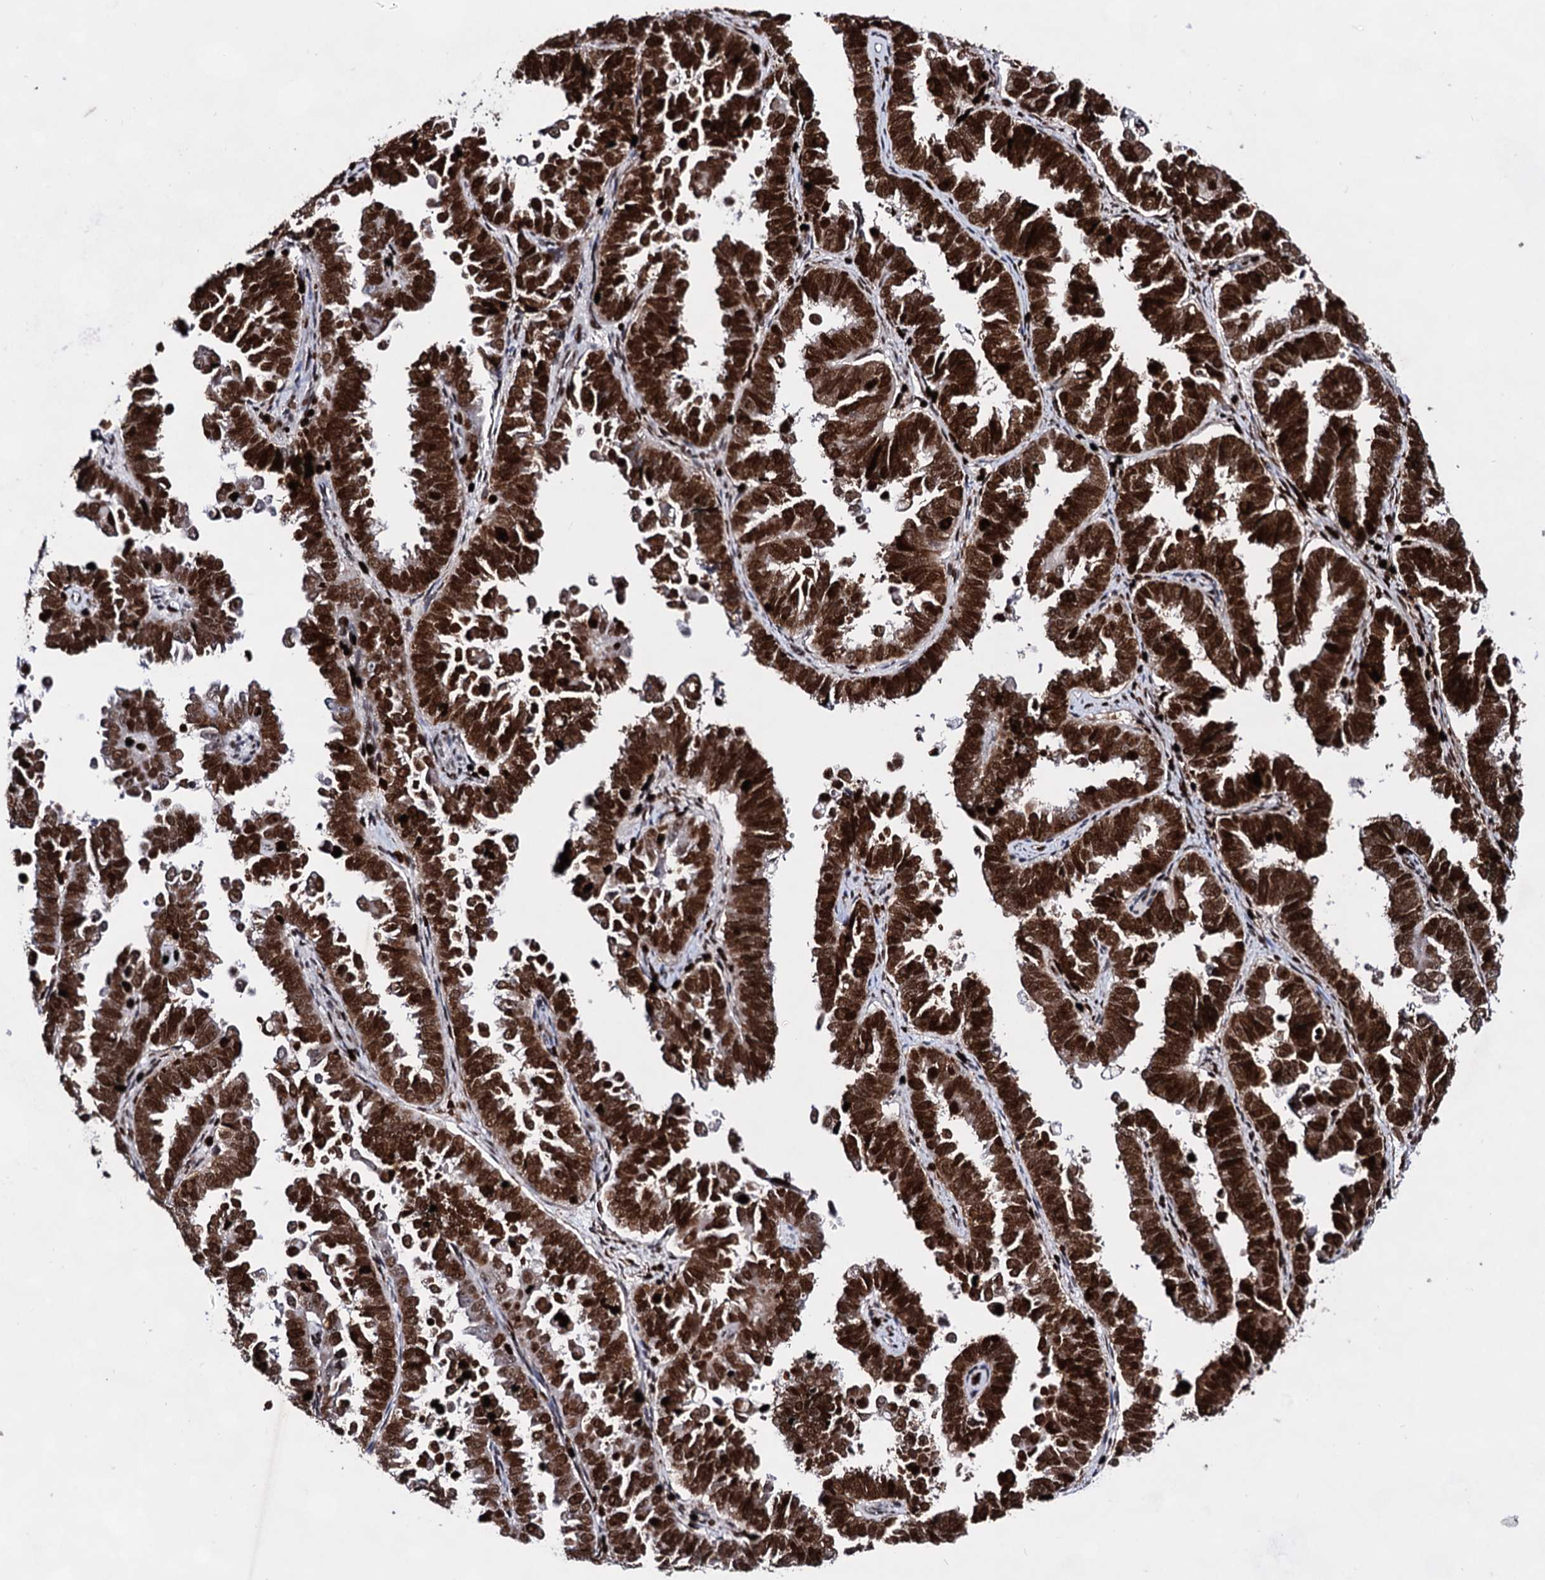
{"staining": {"intensity": "strong", "quantity": ">75%", "location": "nuclear"}, "tissue": "endometrial cancer", "cell_type": "Tumor cells", "image_type": "cancer", "snomed": [{"axis": "morphology", "description": "Adenocarcinoma, NOS"}, {"axis": "topography", "description": "Endometrium"}], "caption": "Immunohistochemistry (DAB (3,3'-diaminobenzidine)) staining of human endometrial adenocarcinoma displays strong nuclear protein staining in about >75% of tumor cells. The protein of interest is stained brown, and the nuclei are stained in blue (DAB IHC with brightfield microscopy, high magnification).", "gene": "HMGB2", "patient": {"sex": "female", "age": 75}}